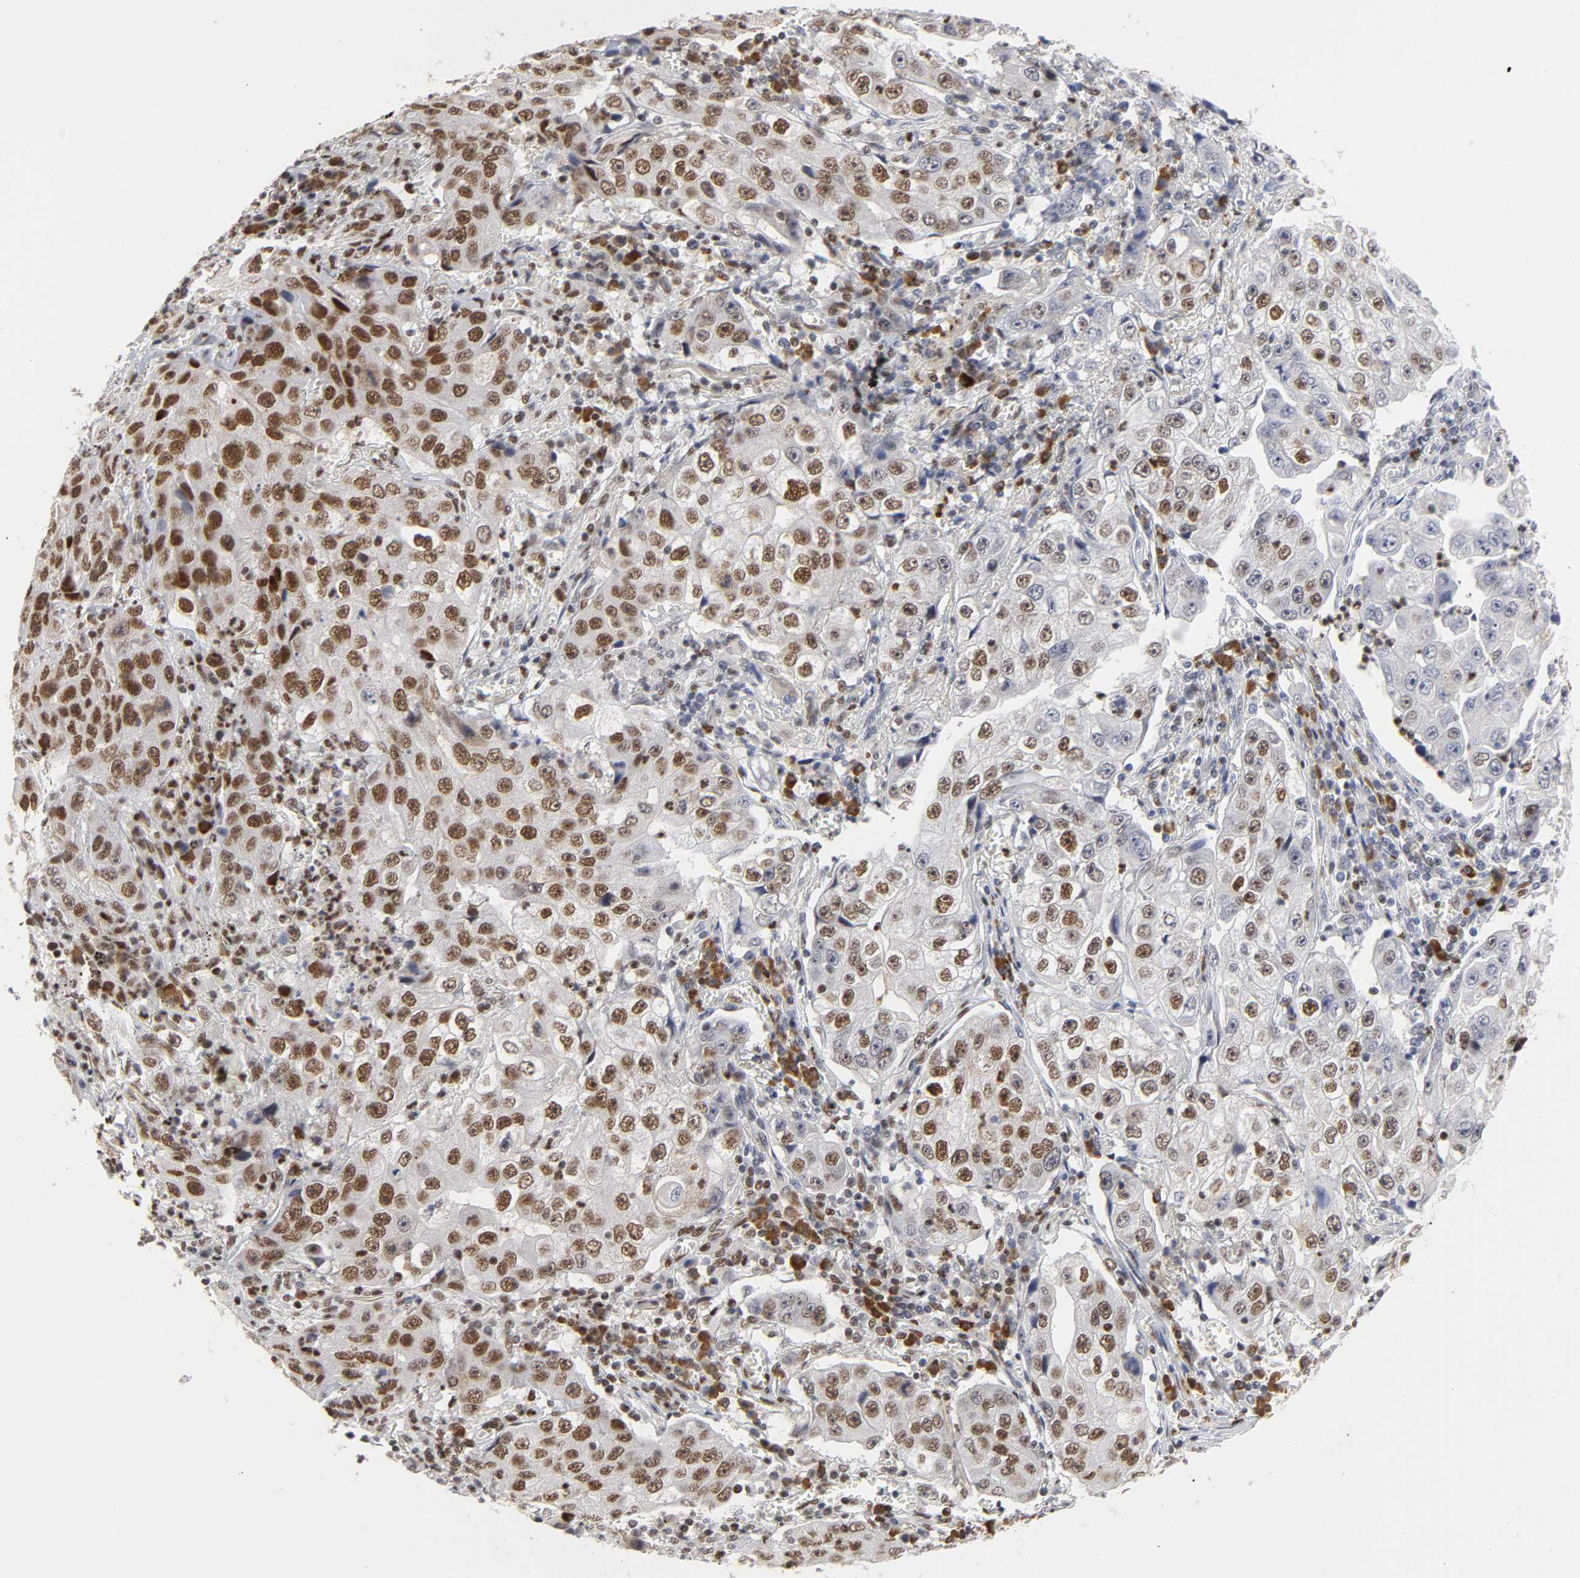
{"staining": {"intensity": "moderate", "quantity": ">75%", "location": "nuclear"}, "tissue": "lung cancer", "cell_type": "Tumor cells", "image_type": "cancer", "snomed": [{"axis": "morphology", "description": "Squamous cell carcinoma, NOS"}, {"axis": "topography", "description": "Lung"}], "caption": "Immunohistochemistry (IHC) staining of lung cancer, which displays medium levels of moderate nuclear staining in approximately >75% of tumor cells indicating moderate nuclear protein staining. The staining was performed using DAB (3,3'-diaminobenzidine) (brown) for protein detection and nuclei were counterstained in hematoxylin (blue).", "gene": "CREBBP", "patient": {"sex": "male", "age": 64}}